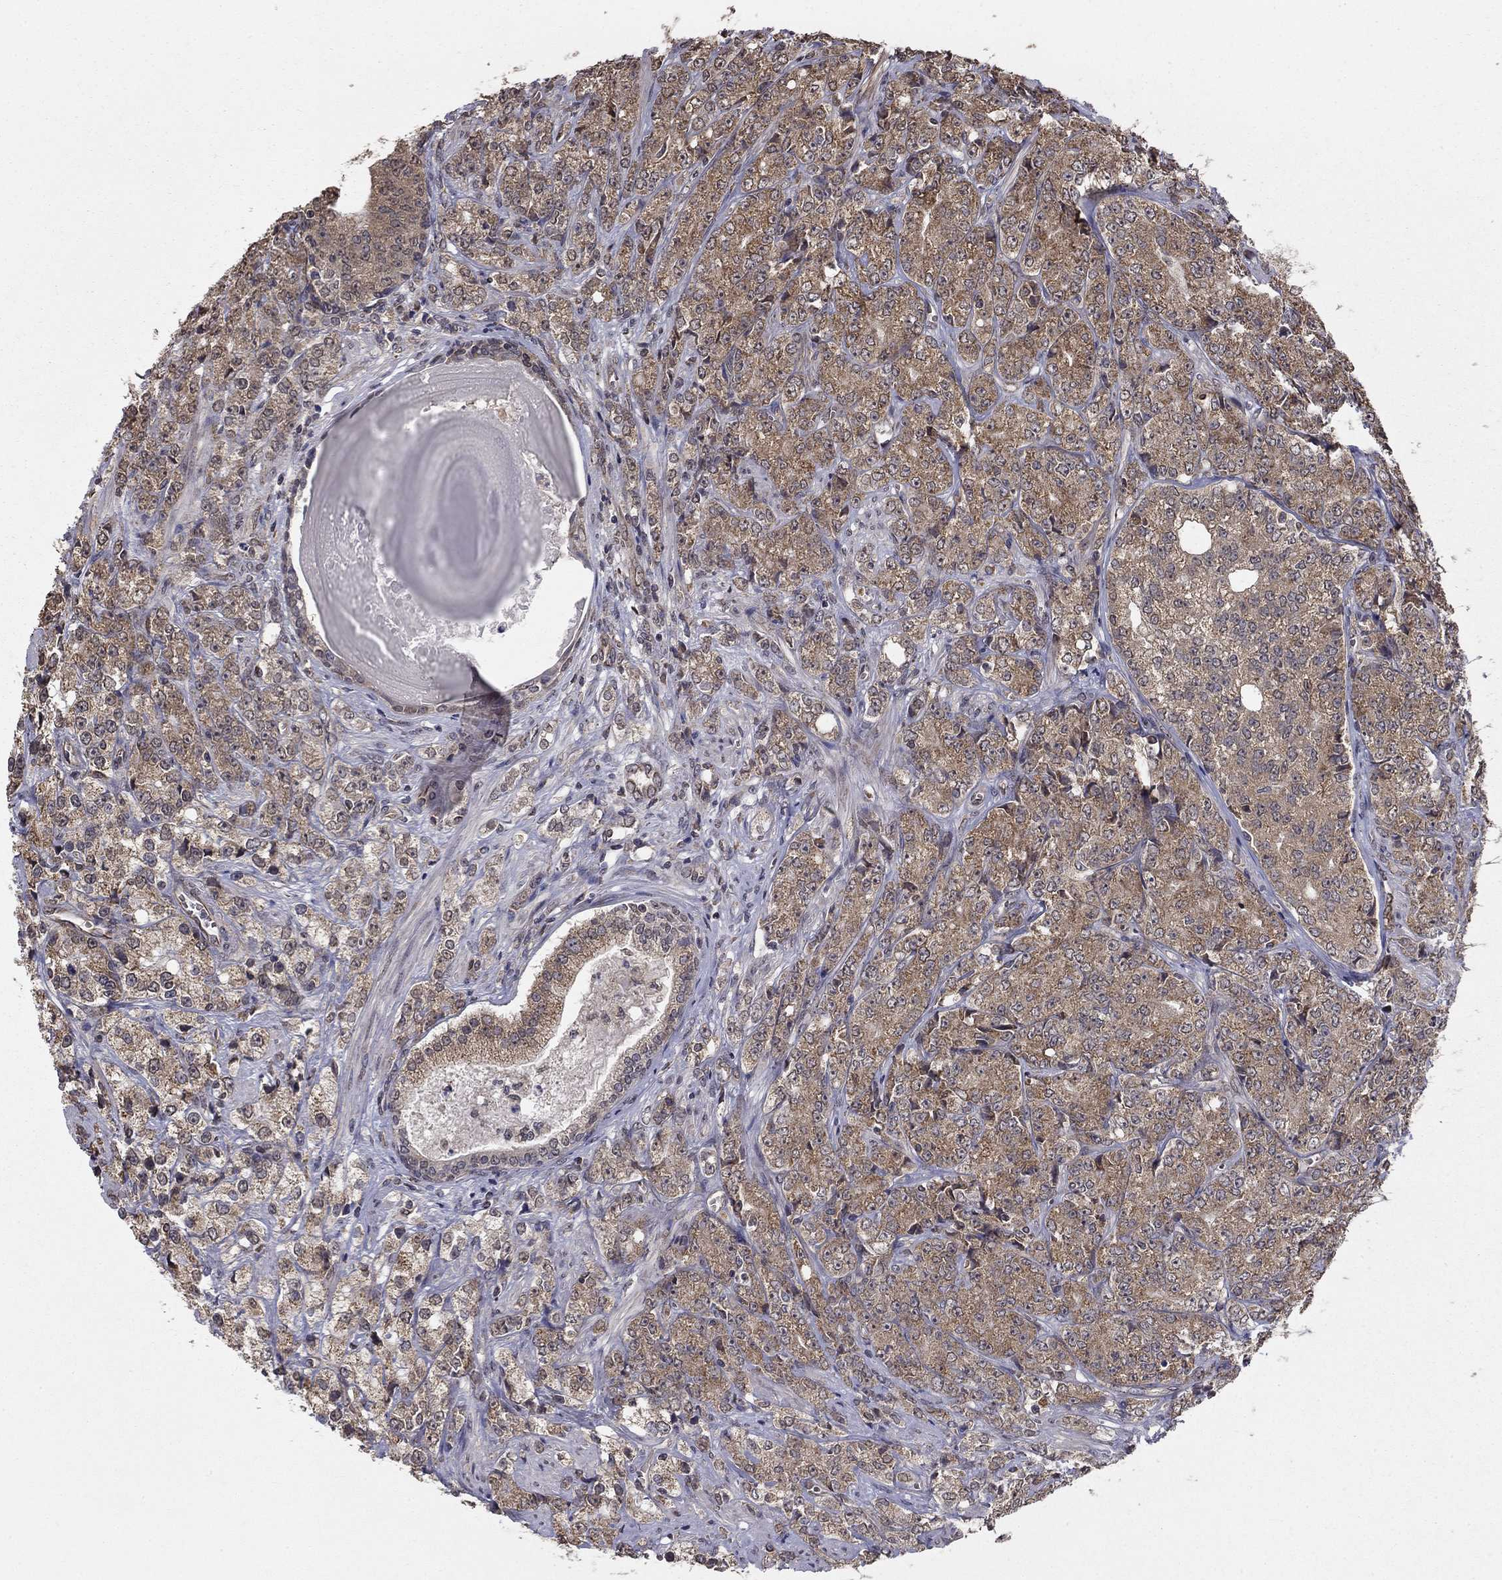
{"staining": {"intensity": "moderate", "quantity": ">75%", "location": "cytoplasmic/membranous"}, "tissue": "prostate cancer", "cell_type": "Tumor cells", "image_type": "cancer", "snomed": [{"axis": "morphology", "description": "Adenocarcinoma, NOS"}, {"axis": "topography", "description": "Prostate and seminal vesicle, NOS"}, {"axis": "topography", "description": "Prostate"}], "caption": "Prostate cancer (adenocarcinoma) was stained to show a protein in brown. There is medium levels of moderate cytoplasmic/membranous positivity in about >75% of tumor cells.", "gene": "SLC2A13", "patient": {"sex": "male", "age": 68}}